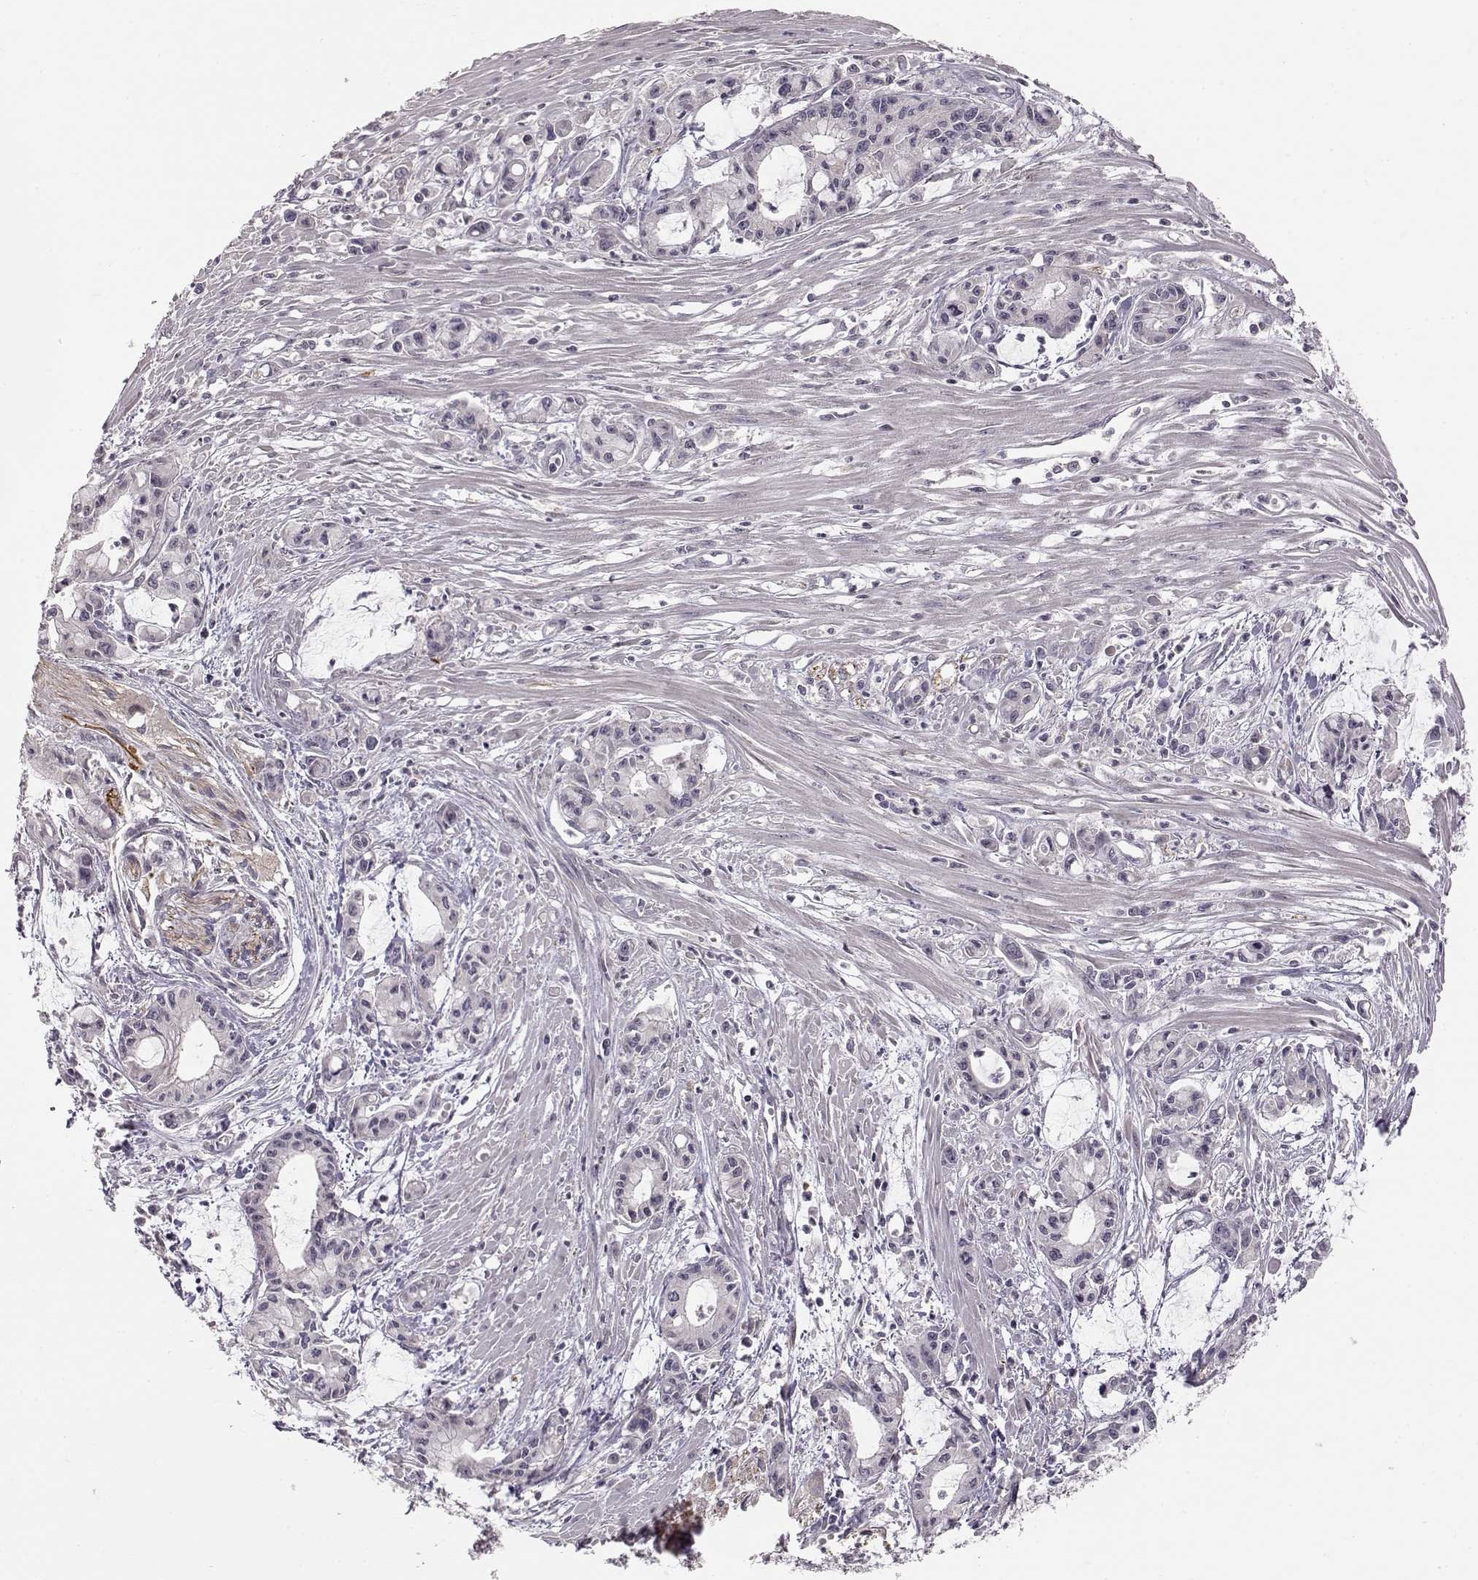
{"staining": {"intensity": "negative", "quantity": "none", "location": "none"}, "tissue": "pancreatic cancer", "cell_type": "Tumor cells", "image_type": "cancer", "snomed": [{"axis": "morphology", "description": "Adenocarcinoma, NOS"}, {"axis": "topography", "description": "Pancreas"}], "caption": "Human adenocarcinoma (pancreatic) stained for a protein using immunohistochemistry reveals no positivity in tumor cells.", "gene": "PNMT", "patient": {"sex": "male", "age": 48}}